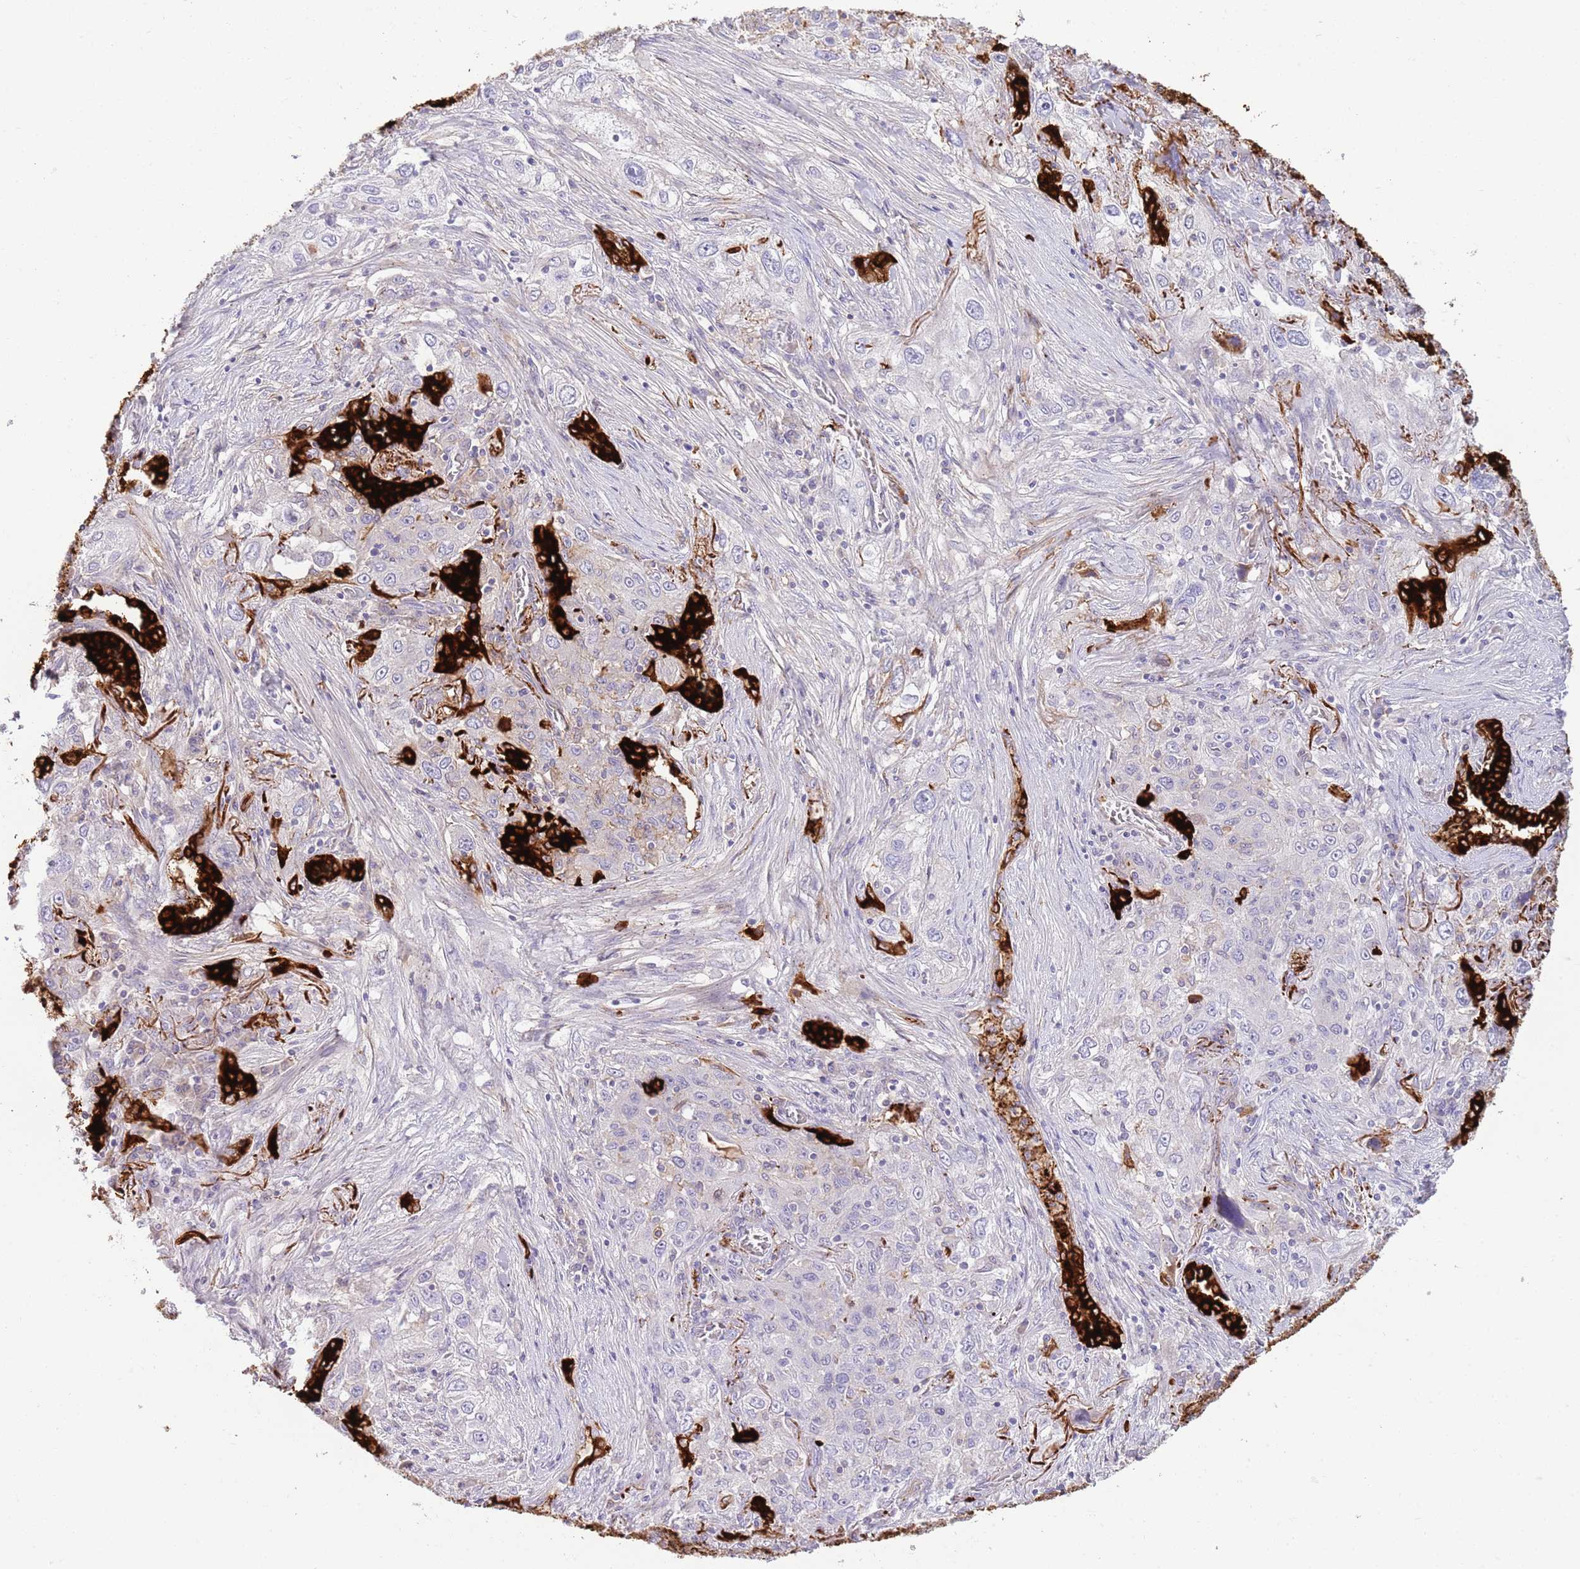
{"staining": {"intensity": "strong", "quantity": "25%-75%", "location": "cytoplasmic/membranous"}, "tissue": "lung cancer", "cell_type": "Tumor cells", "image_type": "cancer", "snomed": [{"axis": "morphology", "description": "Squamous cell carcinoma, NOS"}, {"axis": "topography", "description": "Lung"}], "caption": "DAB immunohistochemical staining of human lung squamous cell carcinoma demonstrates strong cytoplasmic/membranous protein expression in approximately 25%-75% of tumor cells. Immunohistochemistry stains the protein in brown and the nuclei are stained blue.", "gene": "SFTPA1", "patient": {"sex": "female", "age": 69}}